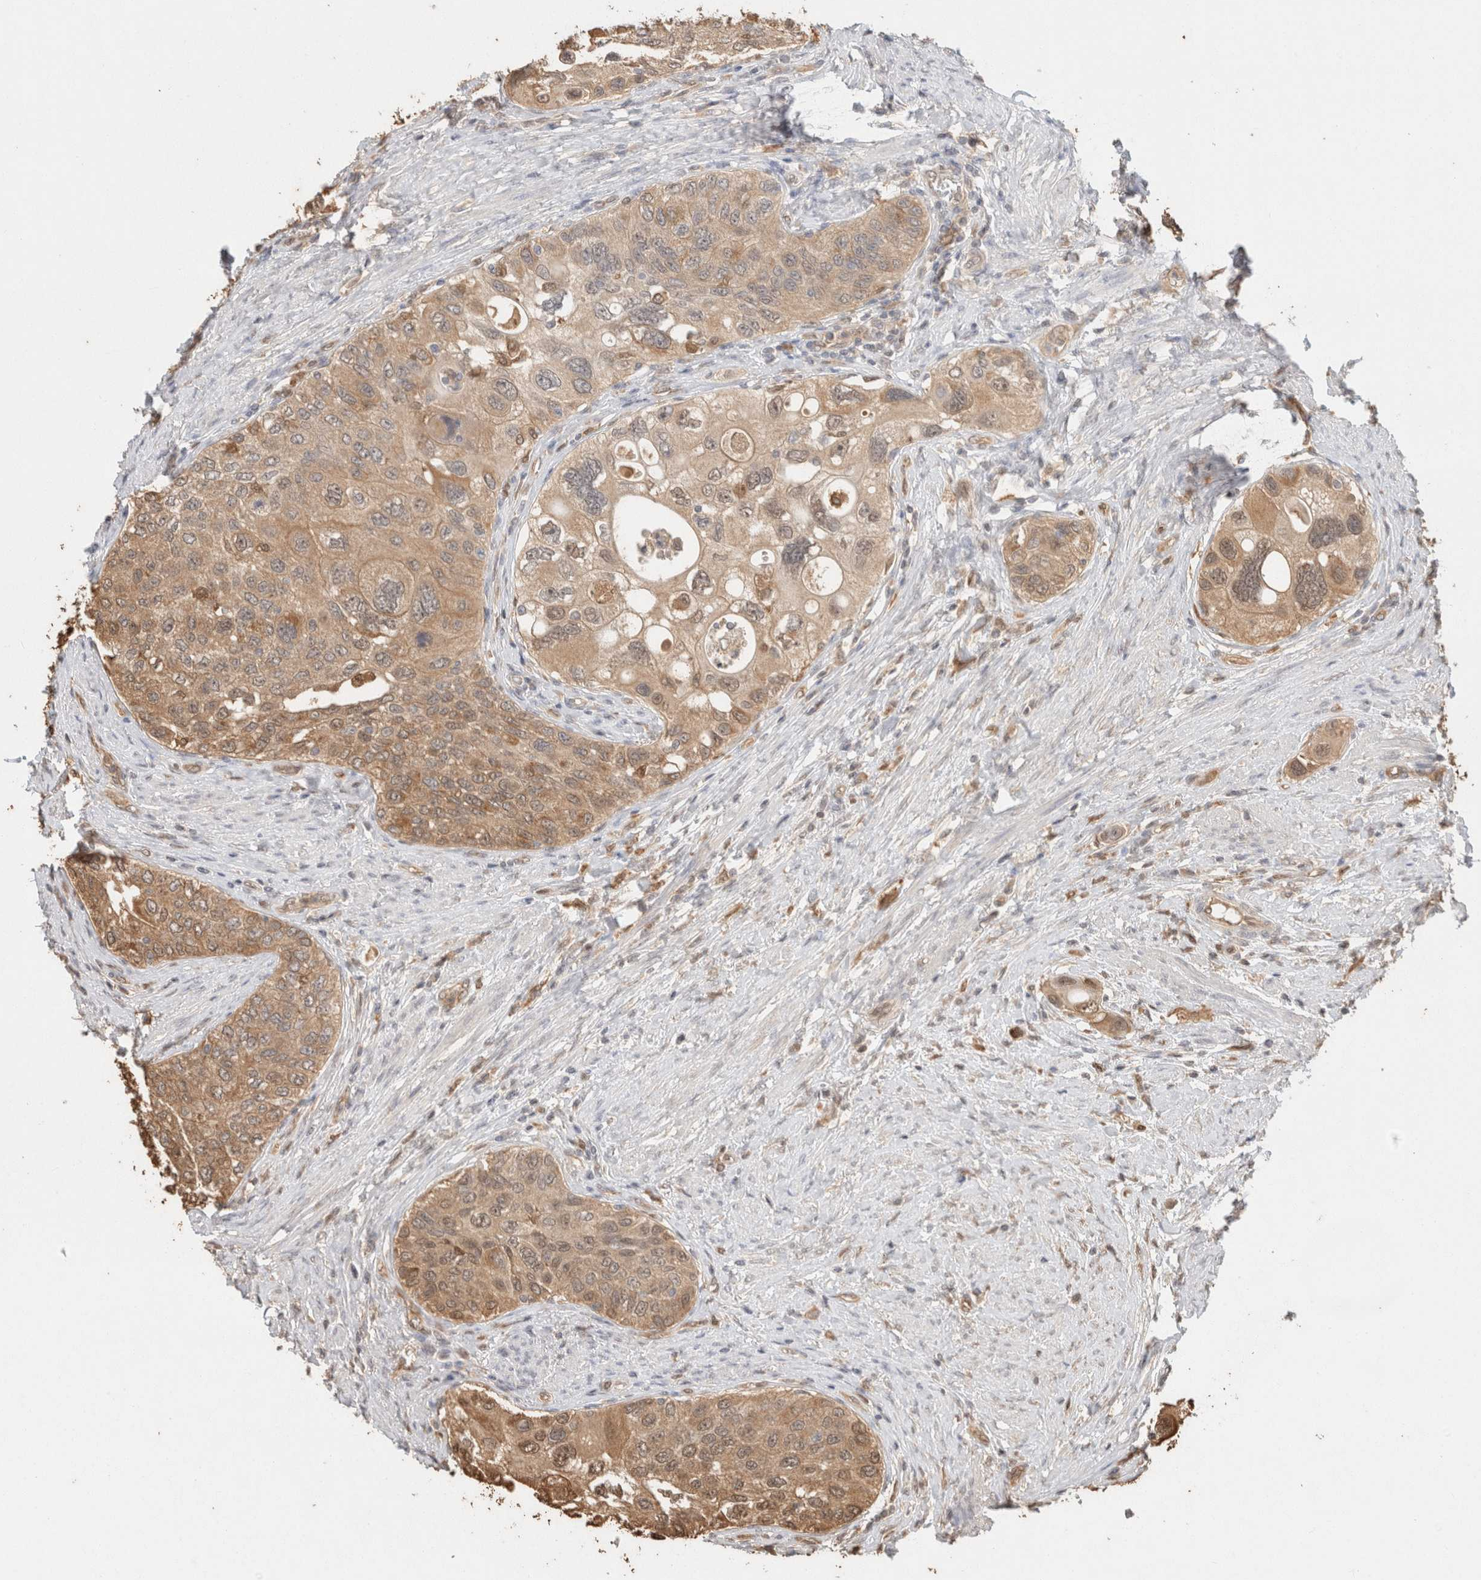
{"staining": {"intensity": "moderate", "quantity": ">75%", "location": "cytoplasmic/membranous,nuclear"}, "tissue": "urothelial cancer", "cell_type": "Tumor cells", "image_type": "cancer", "snomed": [{"axis": "morphology", "description": "Urothelial carcinoma, High grade"}, {"axis": "topography", "description": "Urinary bladder"}], "caption": "Urothelial carcinoma (high-grade) tissue reveals moderate cytoplasmic/membranous and nuclear expression in about >75% of tumor cells, visualized by immunohistochemistry.", "gene": "YWHAH", "patient": {"sex": "female", "age": 56}}